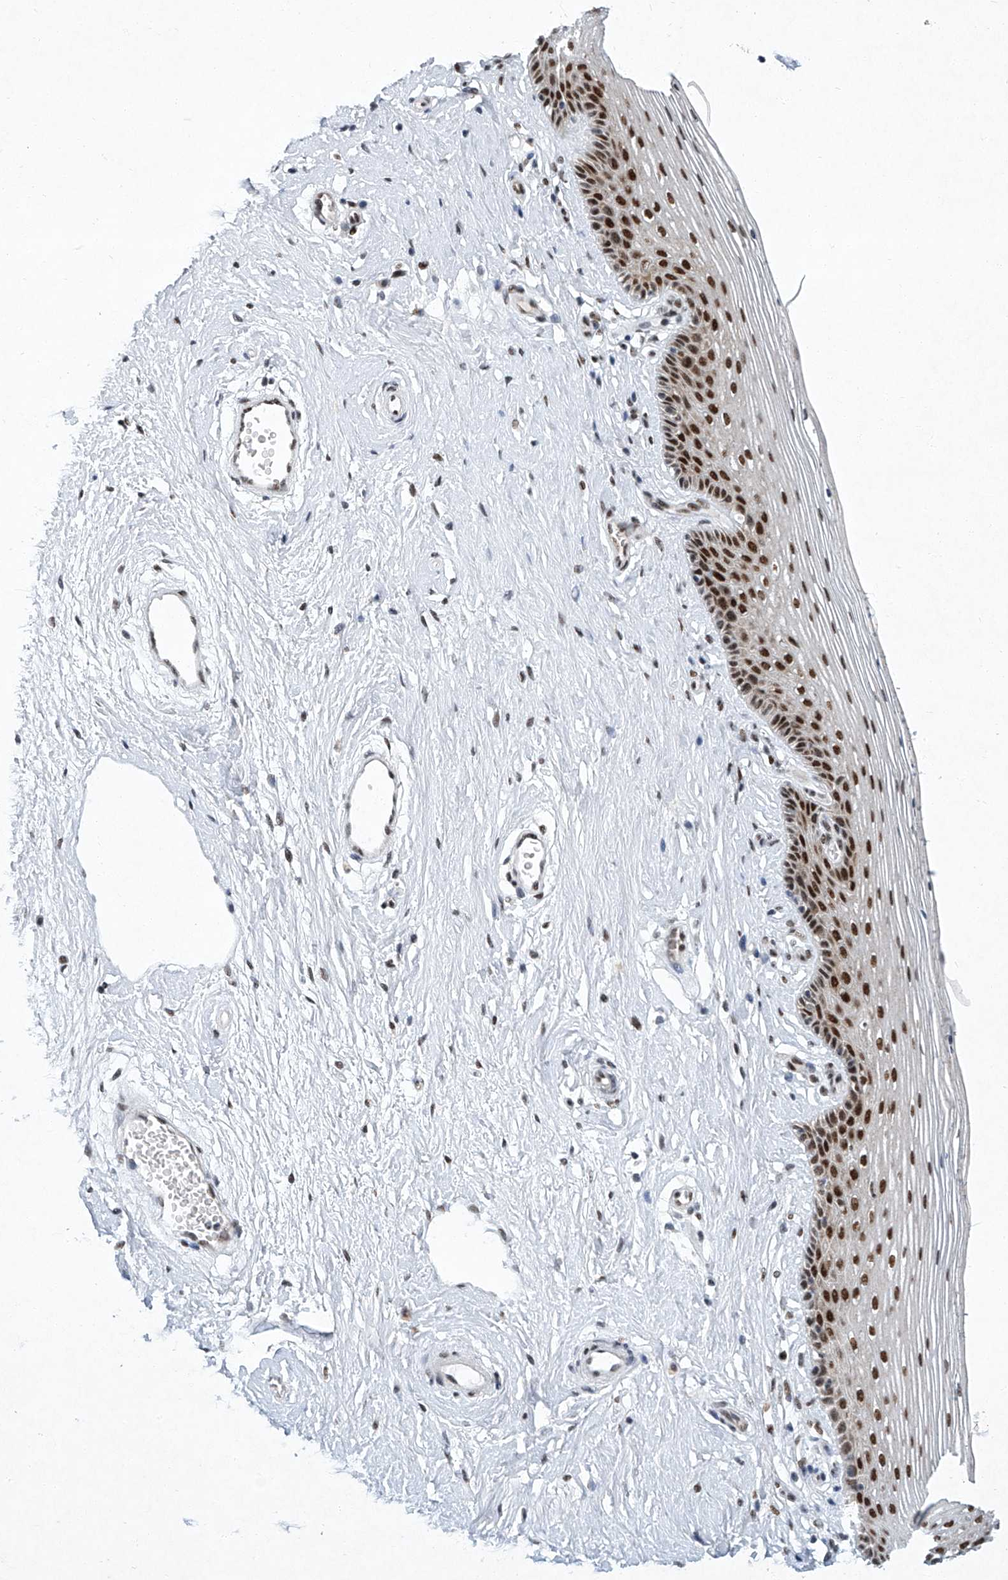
{"staining": {"intensity": "strong", "quantity": ">75%", "location": "nuclear"}, "tissue": "vagina", "cell_type": "Squamous epithelial cells", "image_type": "normal", "snomed": [{"axis": "morphology", "description": "Normal tissue, NOS"}, {"axis": "topography", "description": "Vagina"}], "caption": "Unremarkable vagina reveals strong nuclear staining in approximately >75% of squamous epithelial cells.", "gene": "TFDP1", "patient": {"sex": "female", "age": 46}}